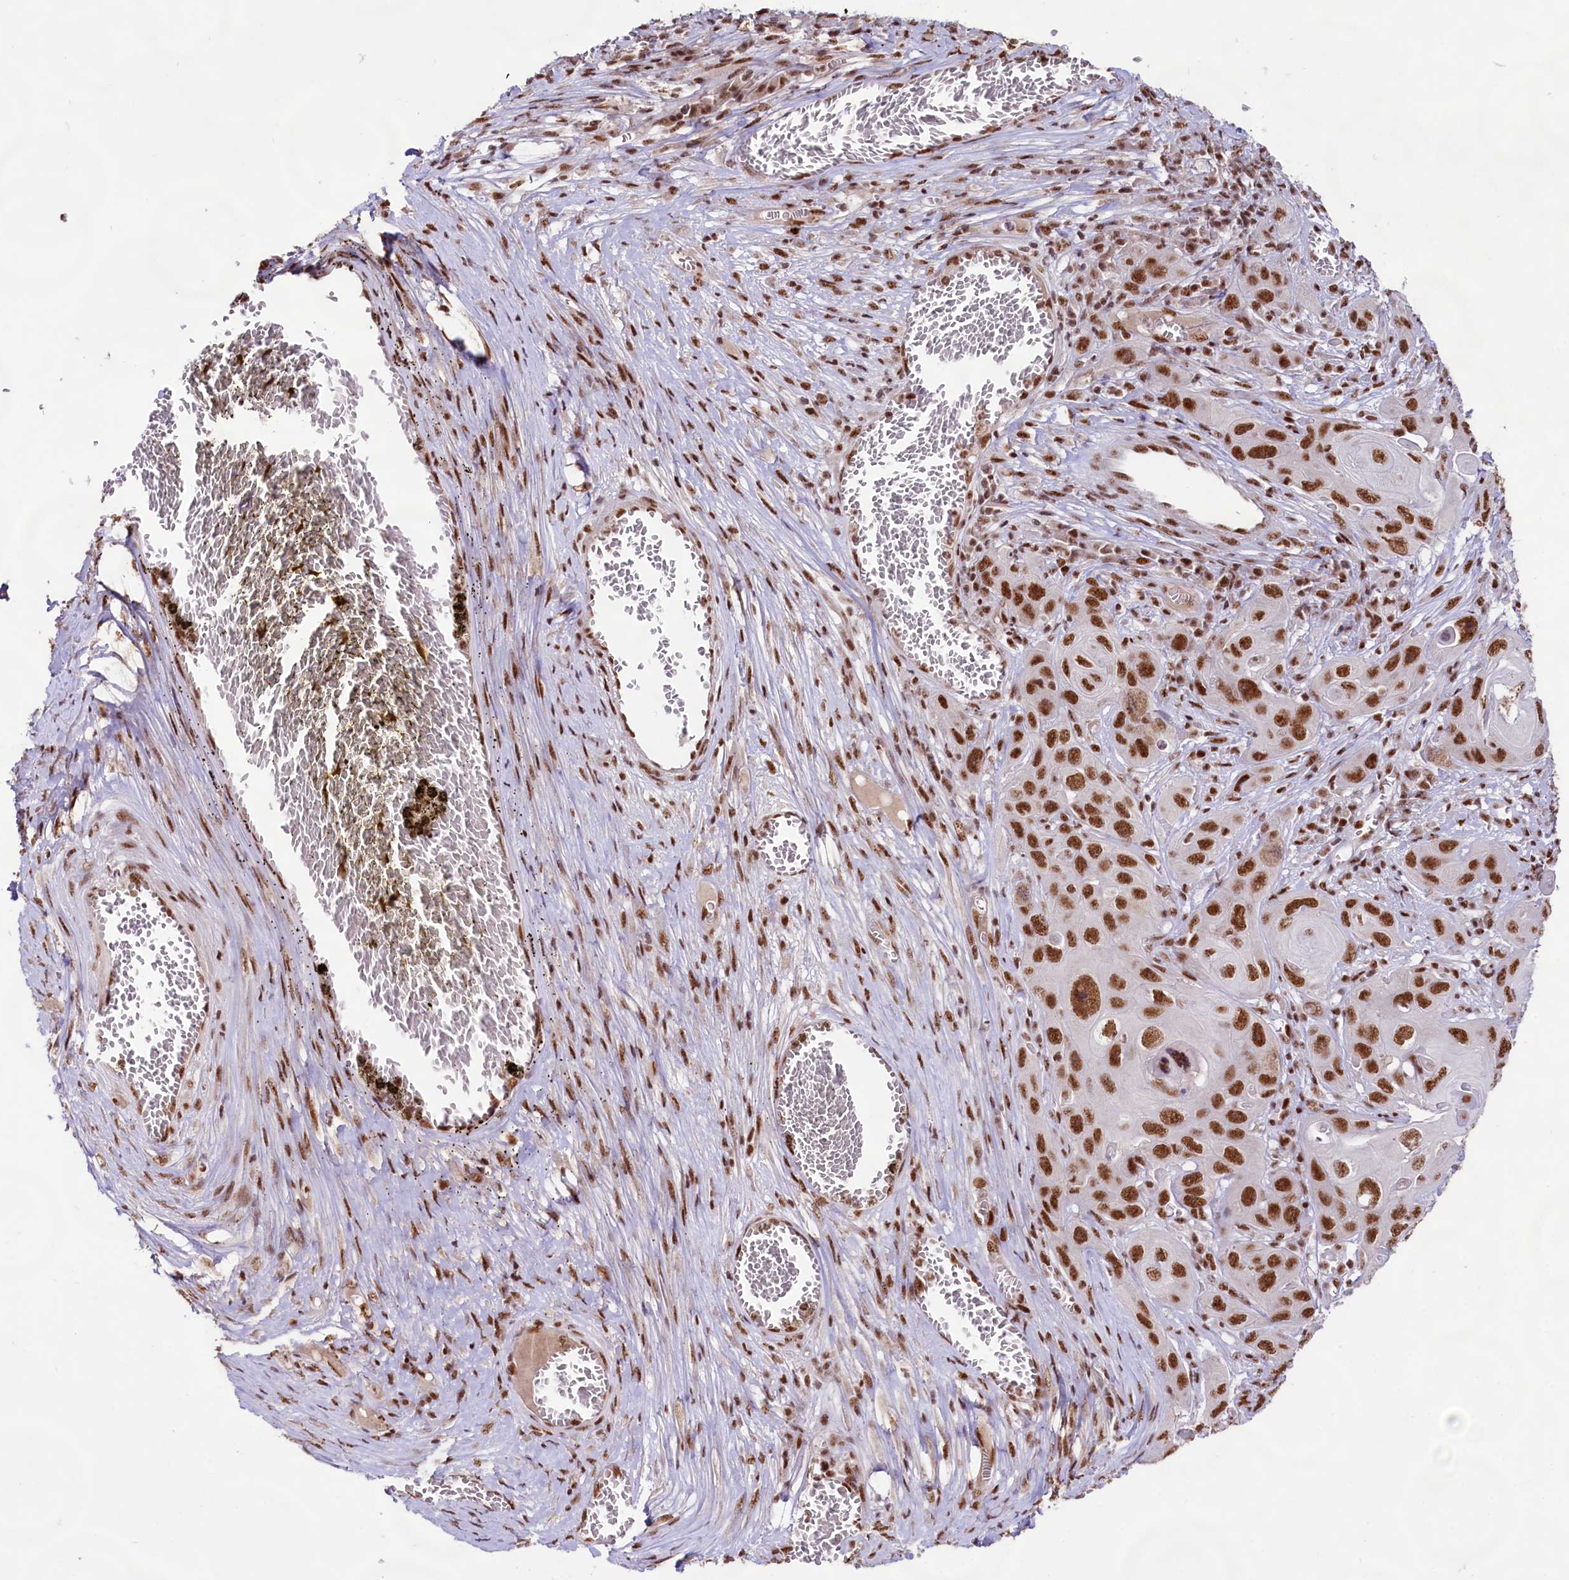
{"staining": {"intensity": "strong", "quantity": ">75%", "location": "nuclear"}, "tissue": "skin cancer", "cell_type": "Tumor cells", "image_type": "cancer", "snomed": [{"axis": "morphology", "description": "Squamous cell carcinoma, NOS"}, {"axis": "topography", "description": "Skin"}], "caption": "High-magnification brightfield microscopy of skin squamous cell carcinoma stained with DAB (brown) and counterstained with hematoxylin (blue). tumor cells exhibit strong nuclear staining is appreciated in about>75% of cells.", "gene": "HIRA", "patient": {"sex": "male", "age": 55}}